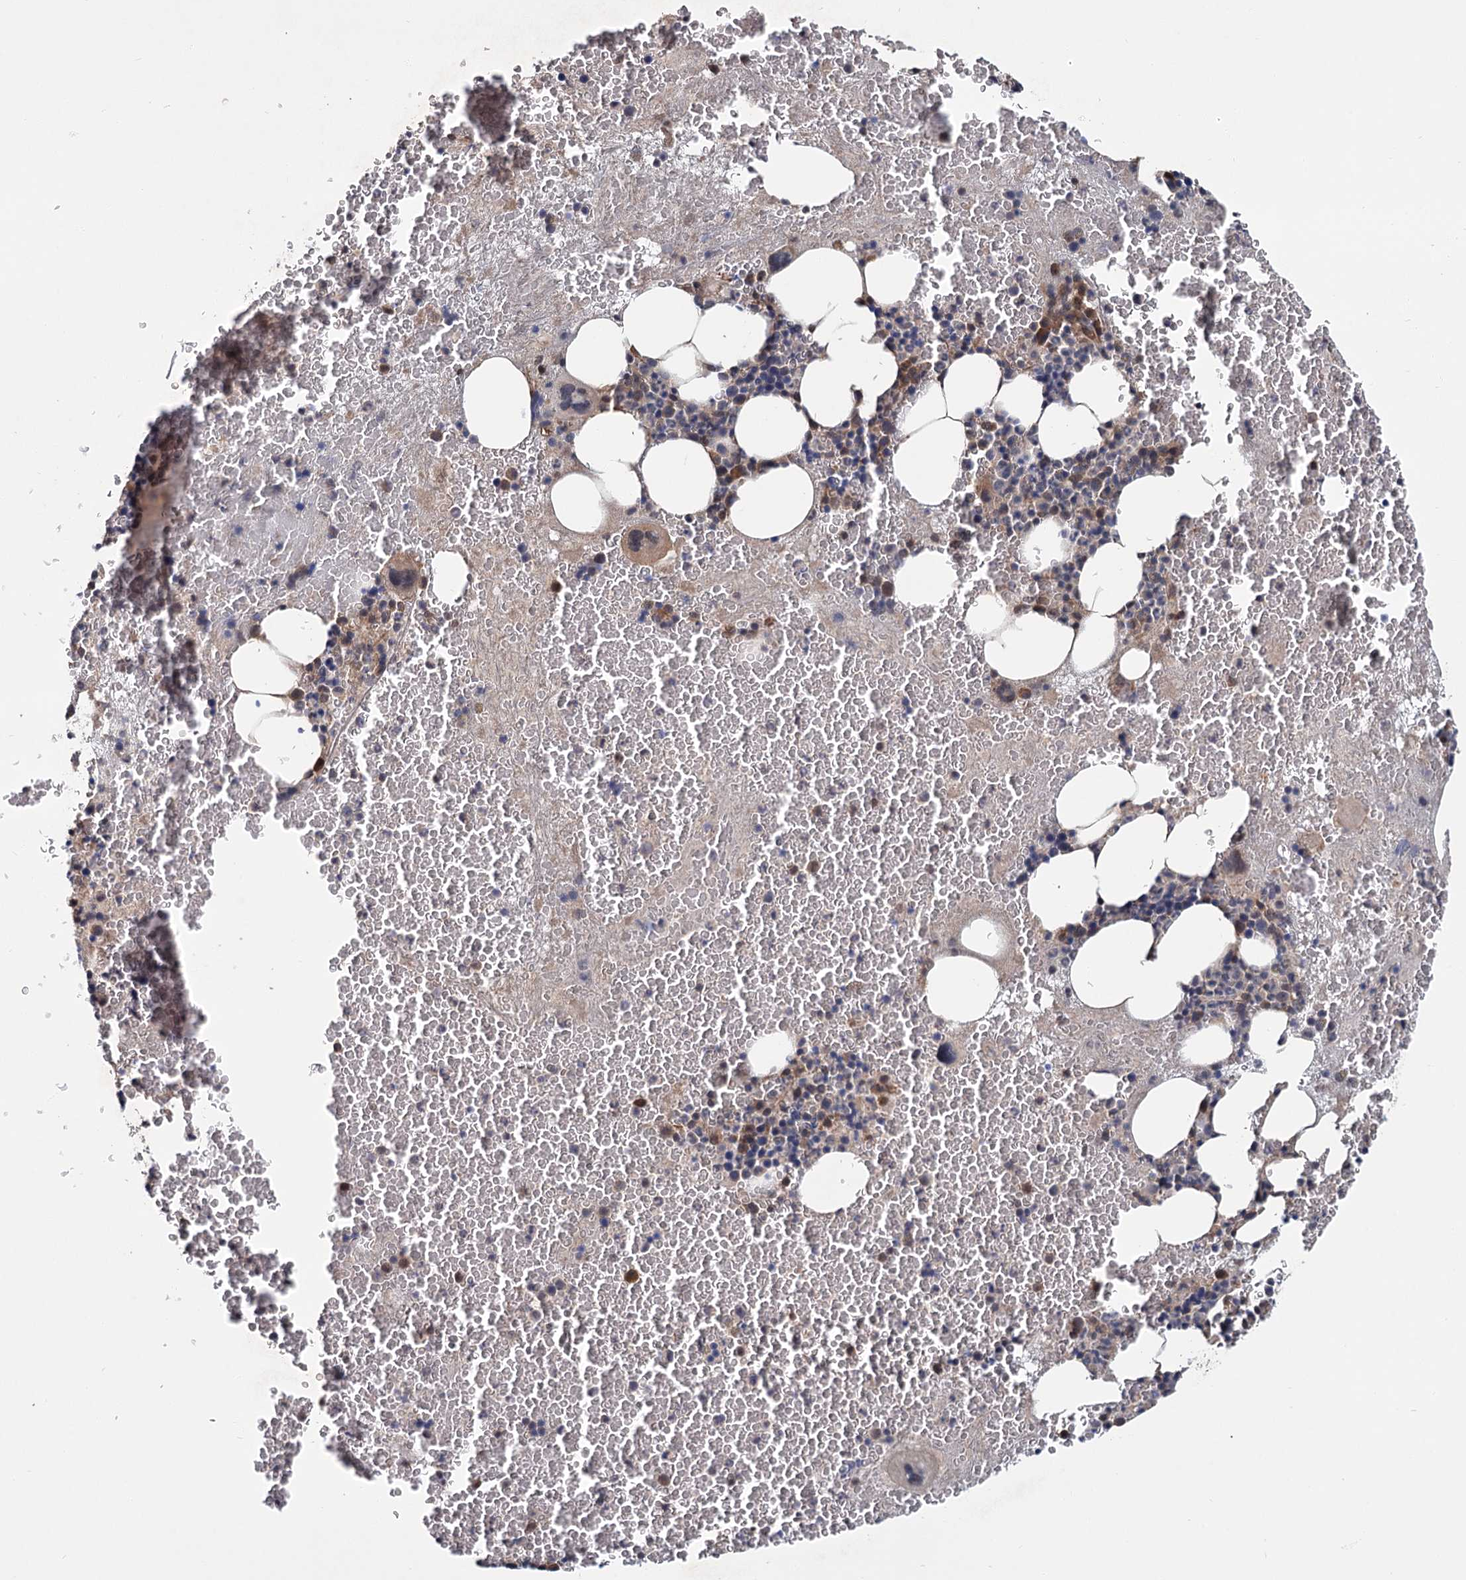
{"staining": {"intensity": "moderate", "quantity": "<25%", "location": "cytoplasmic/membranous"}, "tissue": "bone marrow", "cell_type": "Hematopoietic cells", "image_type": "normal", "snomed": [{"axis": "morphology", "description": "Normal tissue, NOS"}, {"axis": "topography", "description": "Bone marrow"}], "caption": "A brown stain labels moderate cytoplasmic/membranous expression of a protein in hematopoietic cells of normal human bone marrow. (DAB (3,3'-diaminobenzidine) = brown stain, brightfield microscopy at high magnification).", "gene": "MTRR", "patient": {"sex": "male", "age": 36}}